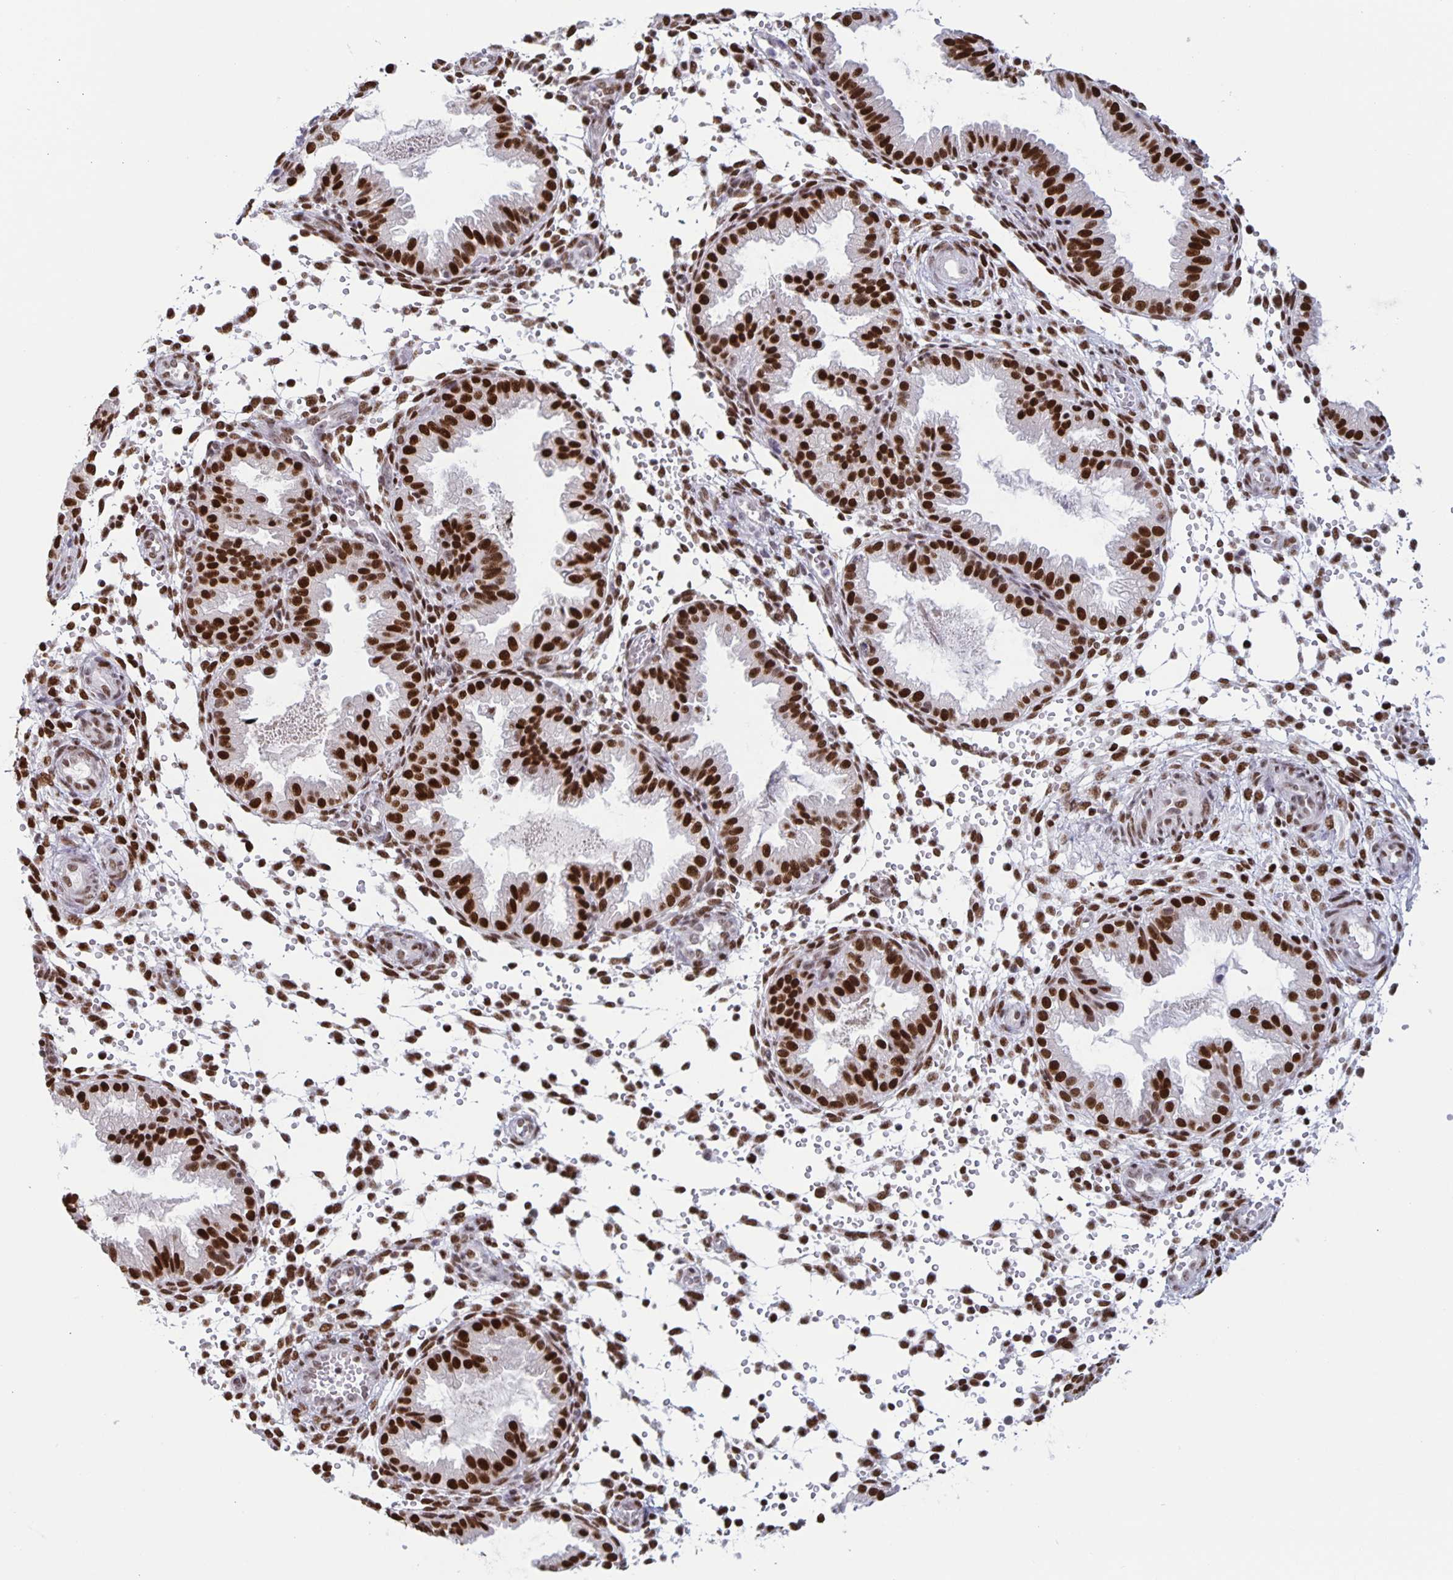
{"staining": {"intensity": "moderate", "quantity": ">75%", "location": "nuclear"}, "tissue": "endometrium", "cell_type": "Cells in endometrial stroma", "image_type": "normal", "snomed": [{"axis": "morphology", "description": "Normal tissue, NOS"}, {"axis": "topography", "description": "Endometrium"}], "caption": "Protein staining of normal endometrium displays moderate nuclear positivity in approximately >75% of cells in endometrial stroma.", "gene": "JUND", "patient": {"sex": "female", "age": 33}}